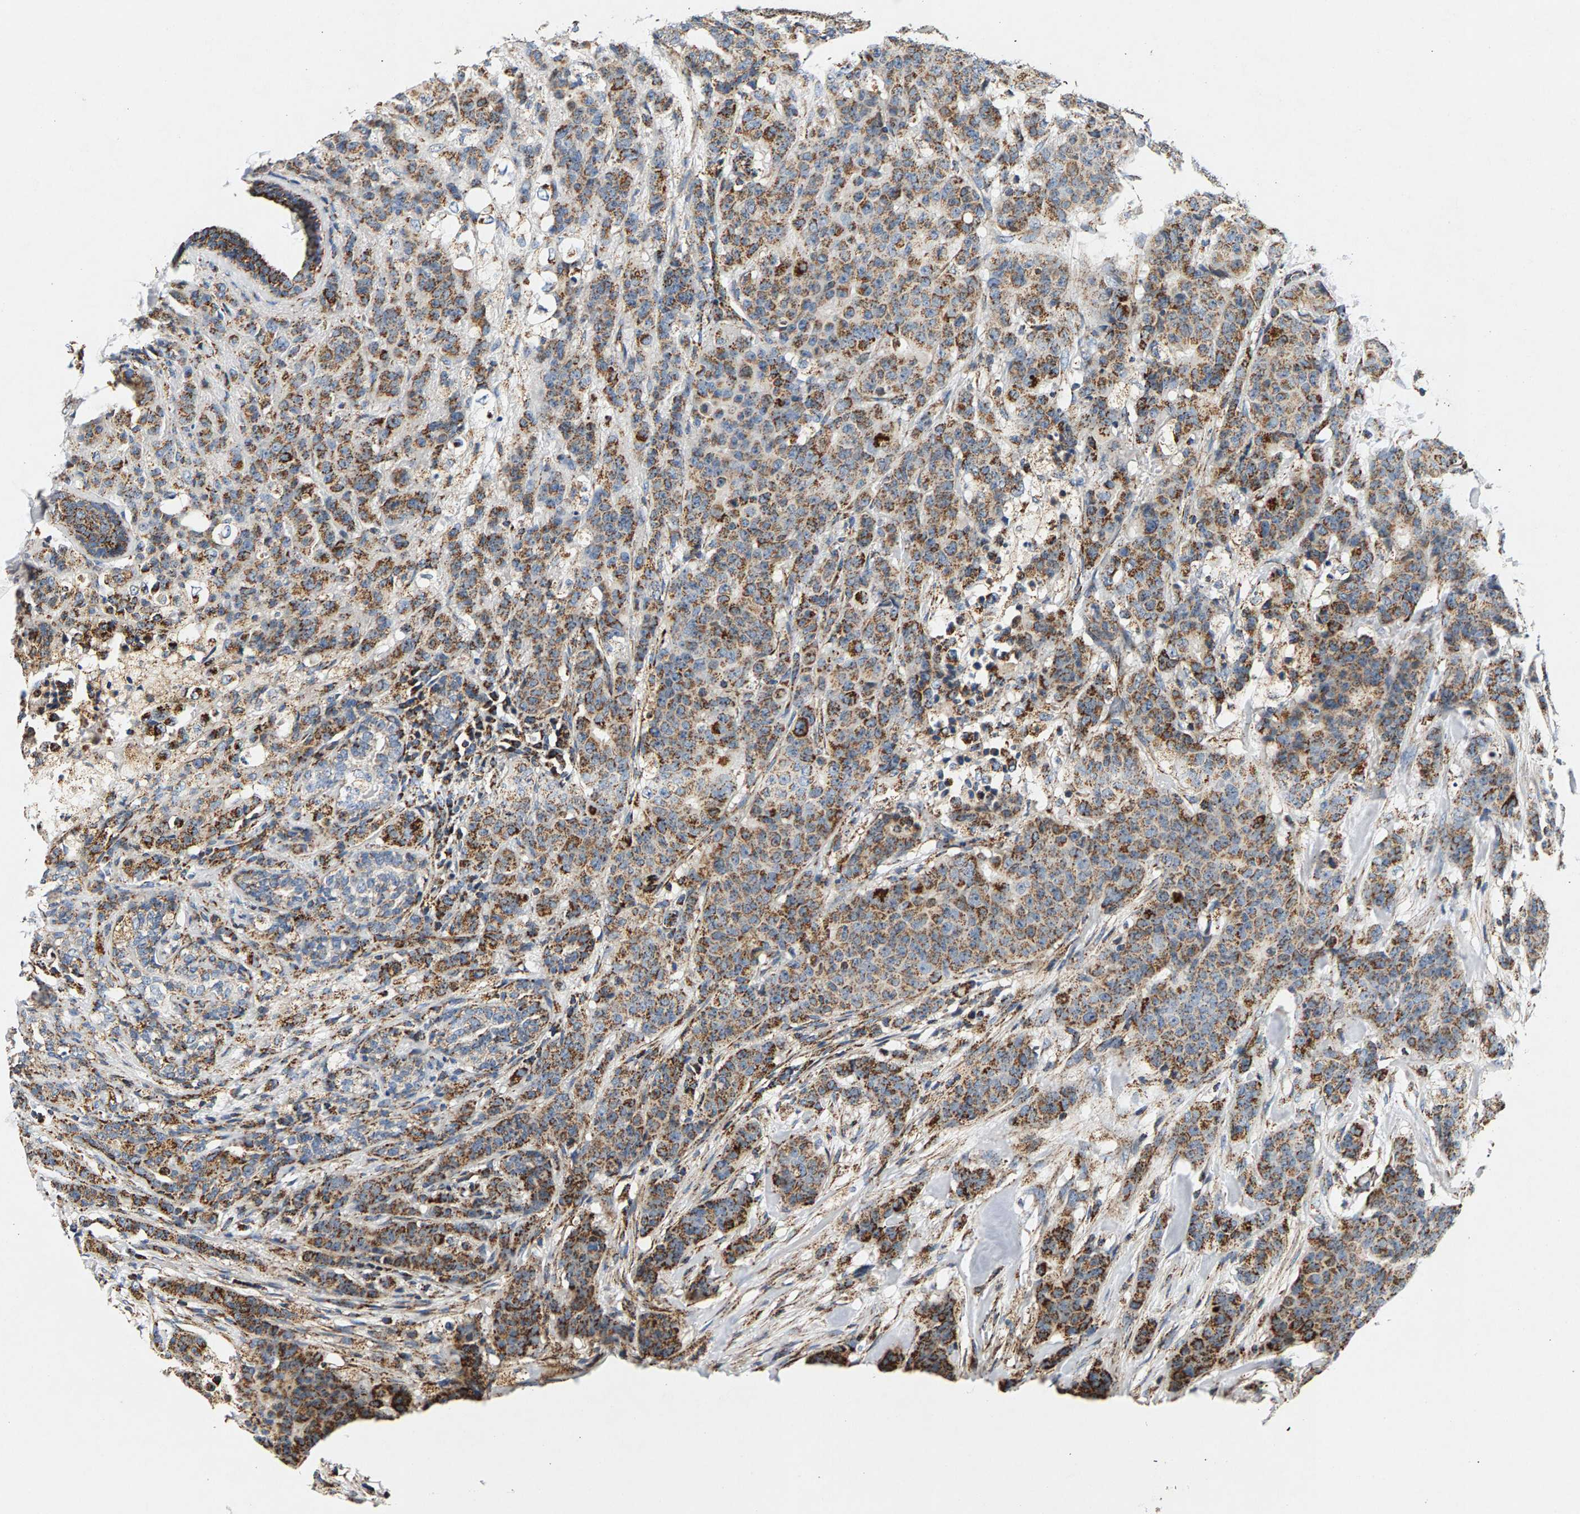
{"staining": {"intensity": "moderate", "quantity": ">75%", "location": "cytoplasmic/membranous"}, "tissue": "breast cancer", "cell_type": "Tumor cells", "image_type": "cancer", "snomed": [{"axis": "morphology", "description": "Normal tissue, NOS"}, {"axis": "morphology", "description": "Duct carcinoma"}, {"axis": "topography", "description": "Breast"}], "caption": "Human breast cancer stained with a protein marker shows moderate staining in tumor cells.", "gene": "PDE1A", "patient": {"sex": "female", "age": 40}}